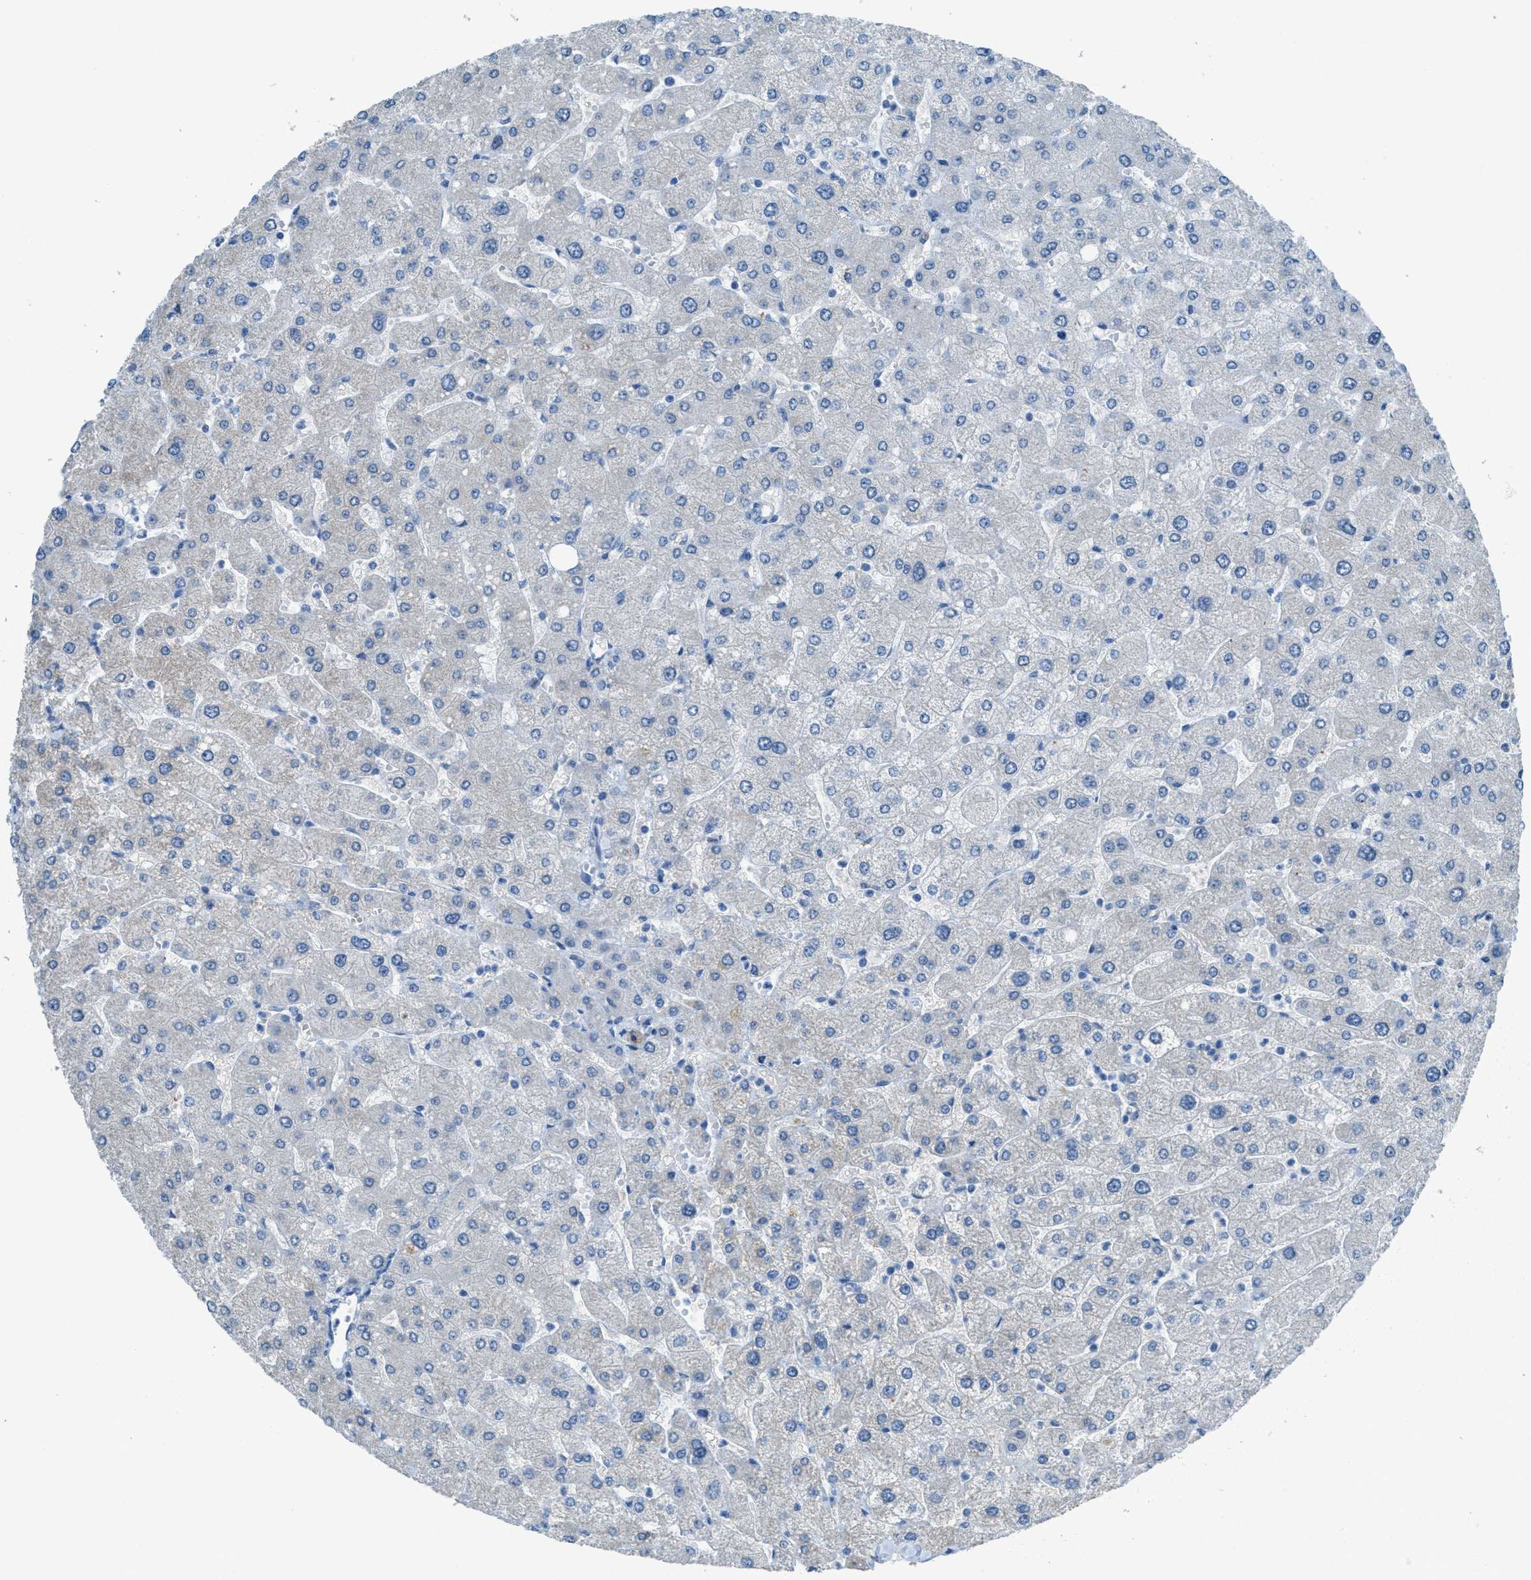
{"staining": {"intensity": "negative", "quantity": "none", "location": "none"}, "tissue": "liver", "cell_type": "Cholangiocytes", "image_type": "normal", "snomed": [{"axis": "morphology", "description": "Normal tissue, NOS"}, {"axis": "topography", "description": "Liver"}], "caption": "This photomicrograph is of benign liver stained with IHC to label a protein in brown with the nuclei are counter-stained blue. There is no staining in cholangiocytes.", "gene": "TTC13", "patient": {"sex": "male", "age": 55}}